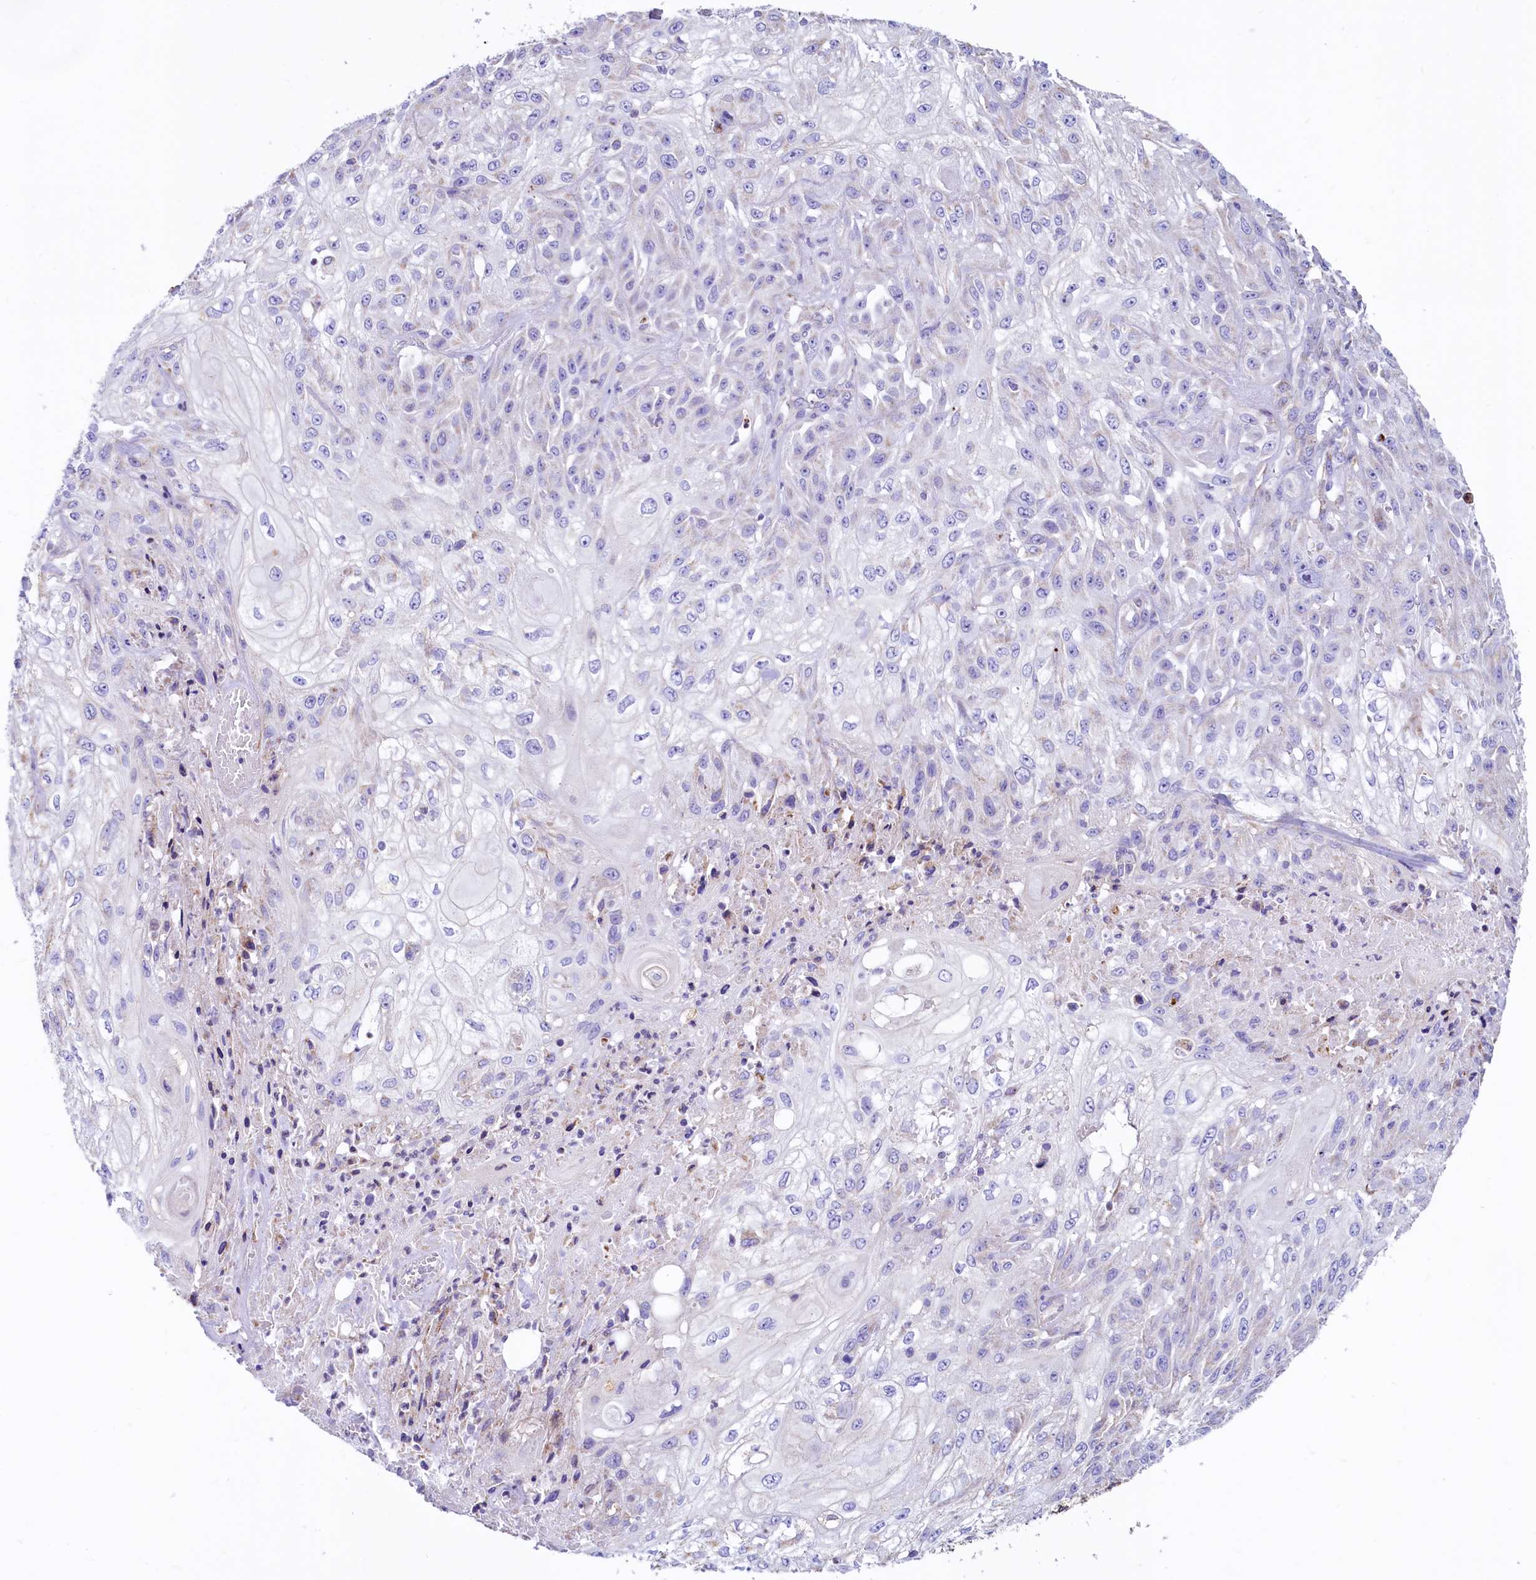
{"staining": {"intensity": "negative", "quantity": "none", "location": "none"}, "tissue": "skin cancer", "cell_type": "Tumor cells", "image_type": "cancer", "snomed": [{"axis": "morphology", "description": "Squamous cell carcinoma, NOS"}, {"axis": "morphology", "description": "Squamous cell carcinoma, metastatic, NOS"}, {"axis": "topography", "description": "Skin"}, {"axis": "topography", "description": "Lymph node"}], "caption": "Tumor cells show no significant protein expression in skin cancer.", "gene": "VWCE", "patient": {"sex": "male", "age": 75}}